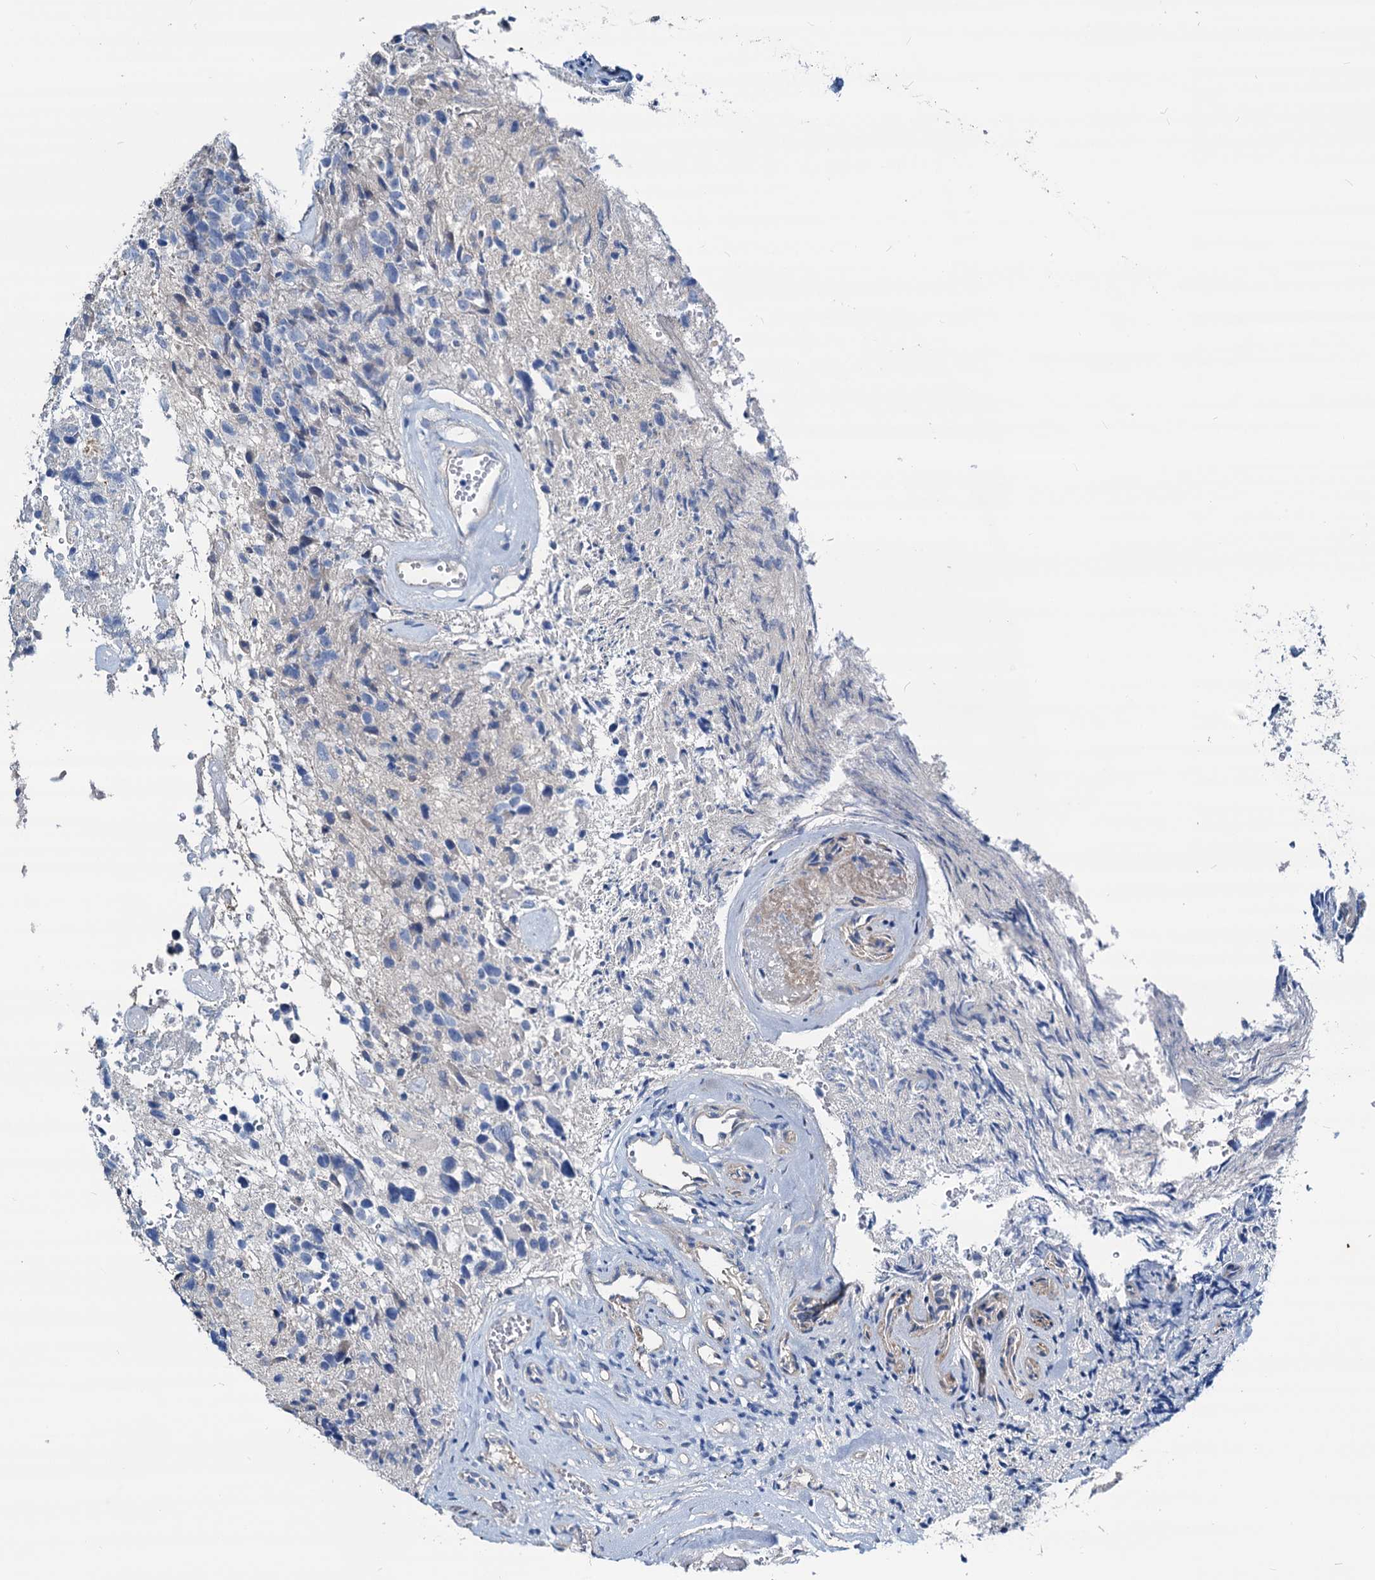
{"staining": {"intensity": "negative", "quantity": "none", "location": "none"}, "tissue": "glioma", "cell_type": "Tumor cells", "image_type": "cancer", "snomed": [{"axis": "morphology", "description": "Glioma, malignant, High grade"}, {"axis": "topography", "description": "Brain"}], "caption": "IHC photomicrograph of glioma stained for a protein (brown), which displays no positivity in tumor cells.", "gene": "DYDC2", "patient": {"sex": "male", "age": 69}}